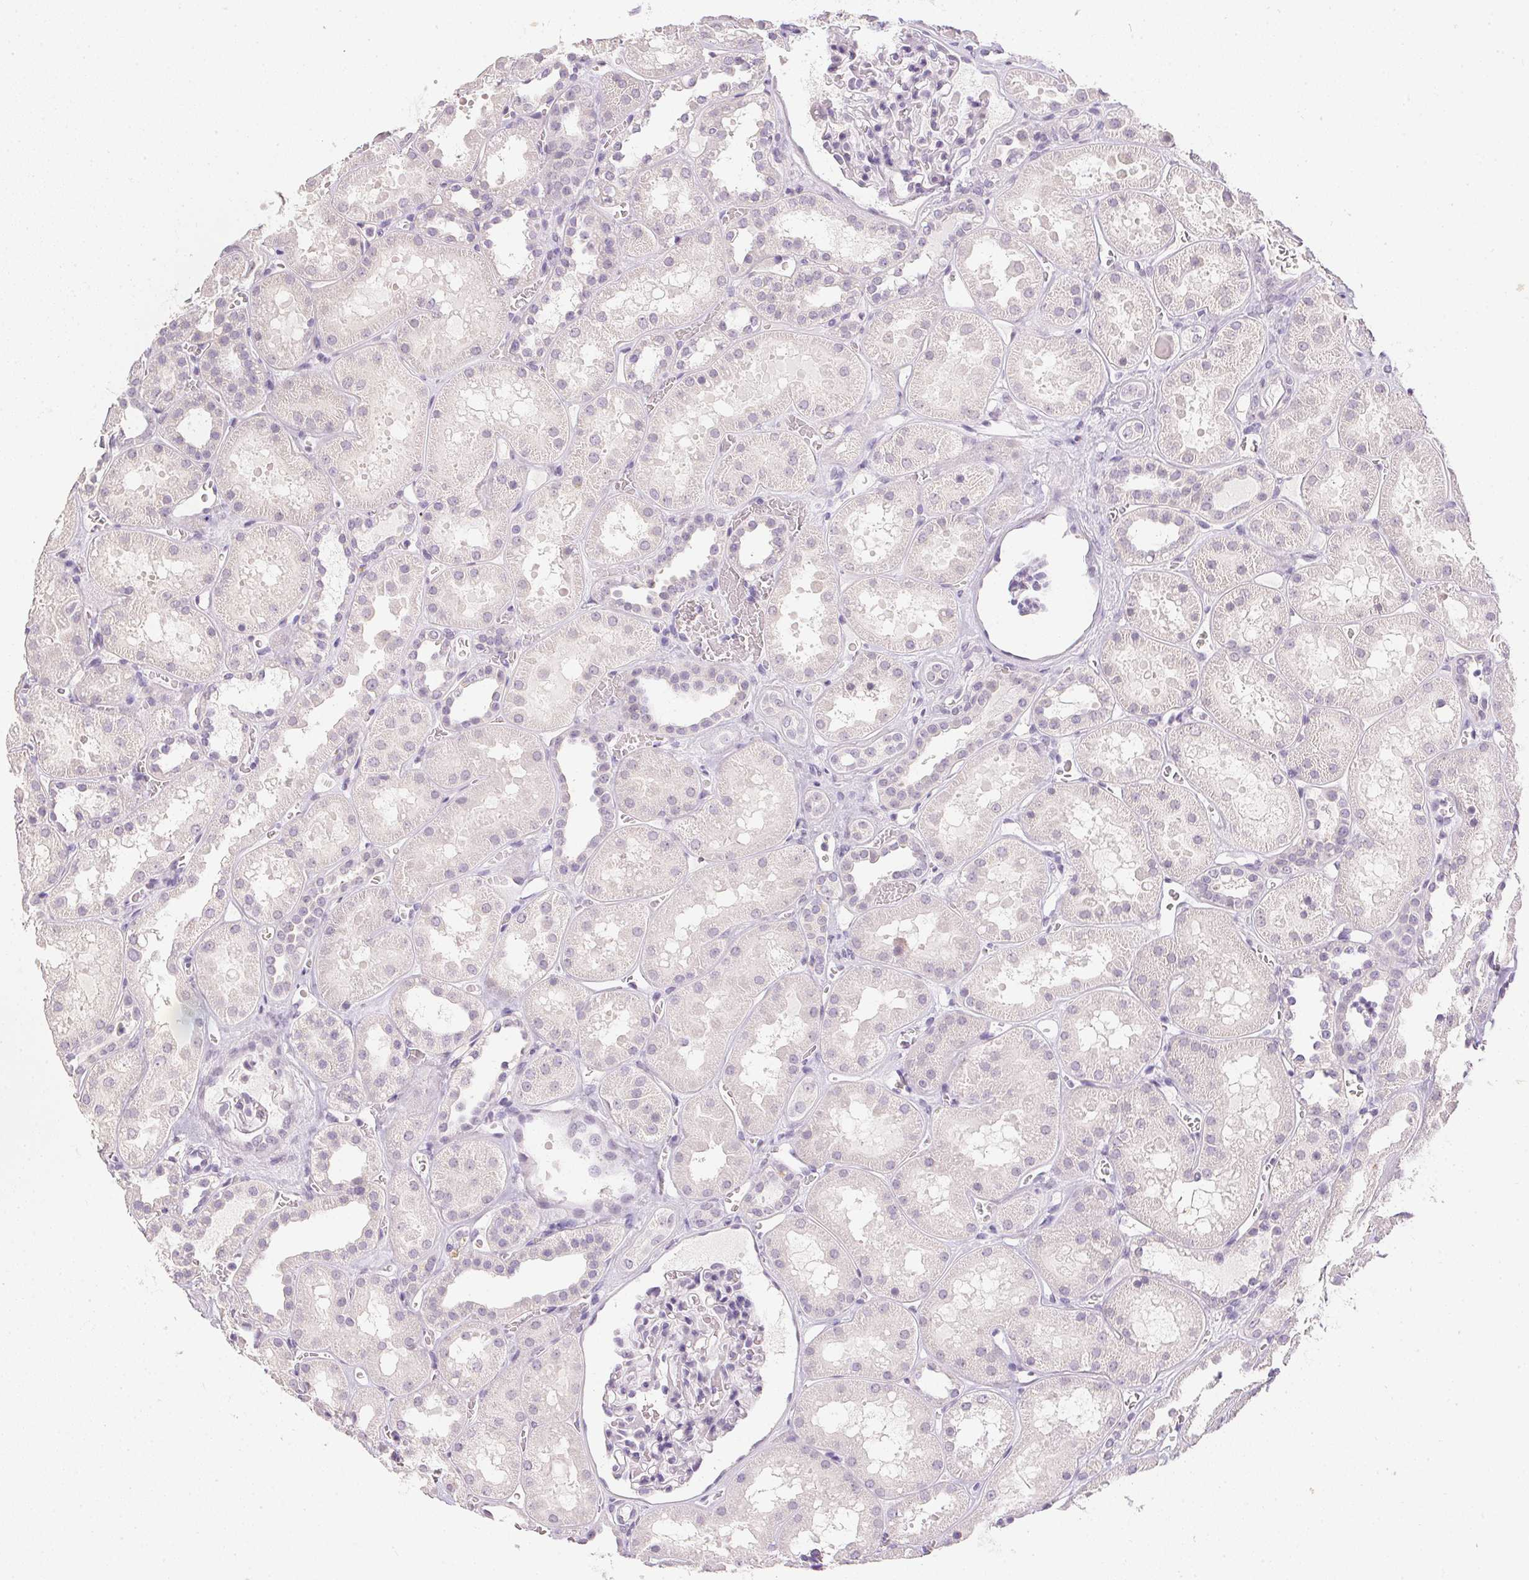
{"staining": {"intensity": "negative", "quantity": "none", "location": "none"}, "tissue": "kidney", "cell_type": "Cells in glomeruli", "image_type": "normal", "snomed": [{"axis": "morphology", "description": "Normal tissue, NOS"}, {"axis": "topography", "description": "Kidney"}], "caption": "High magnification brightfield microscopy of unremarkable kidney stained with DAB (brown) and counterstained with hematoxylin (blue): cells in glomeruli show no significant expression.", "gene": "PPY", "patient": {"sex": "female", "age": 41}}